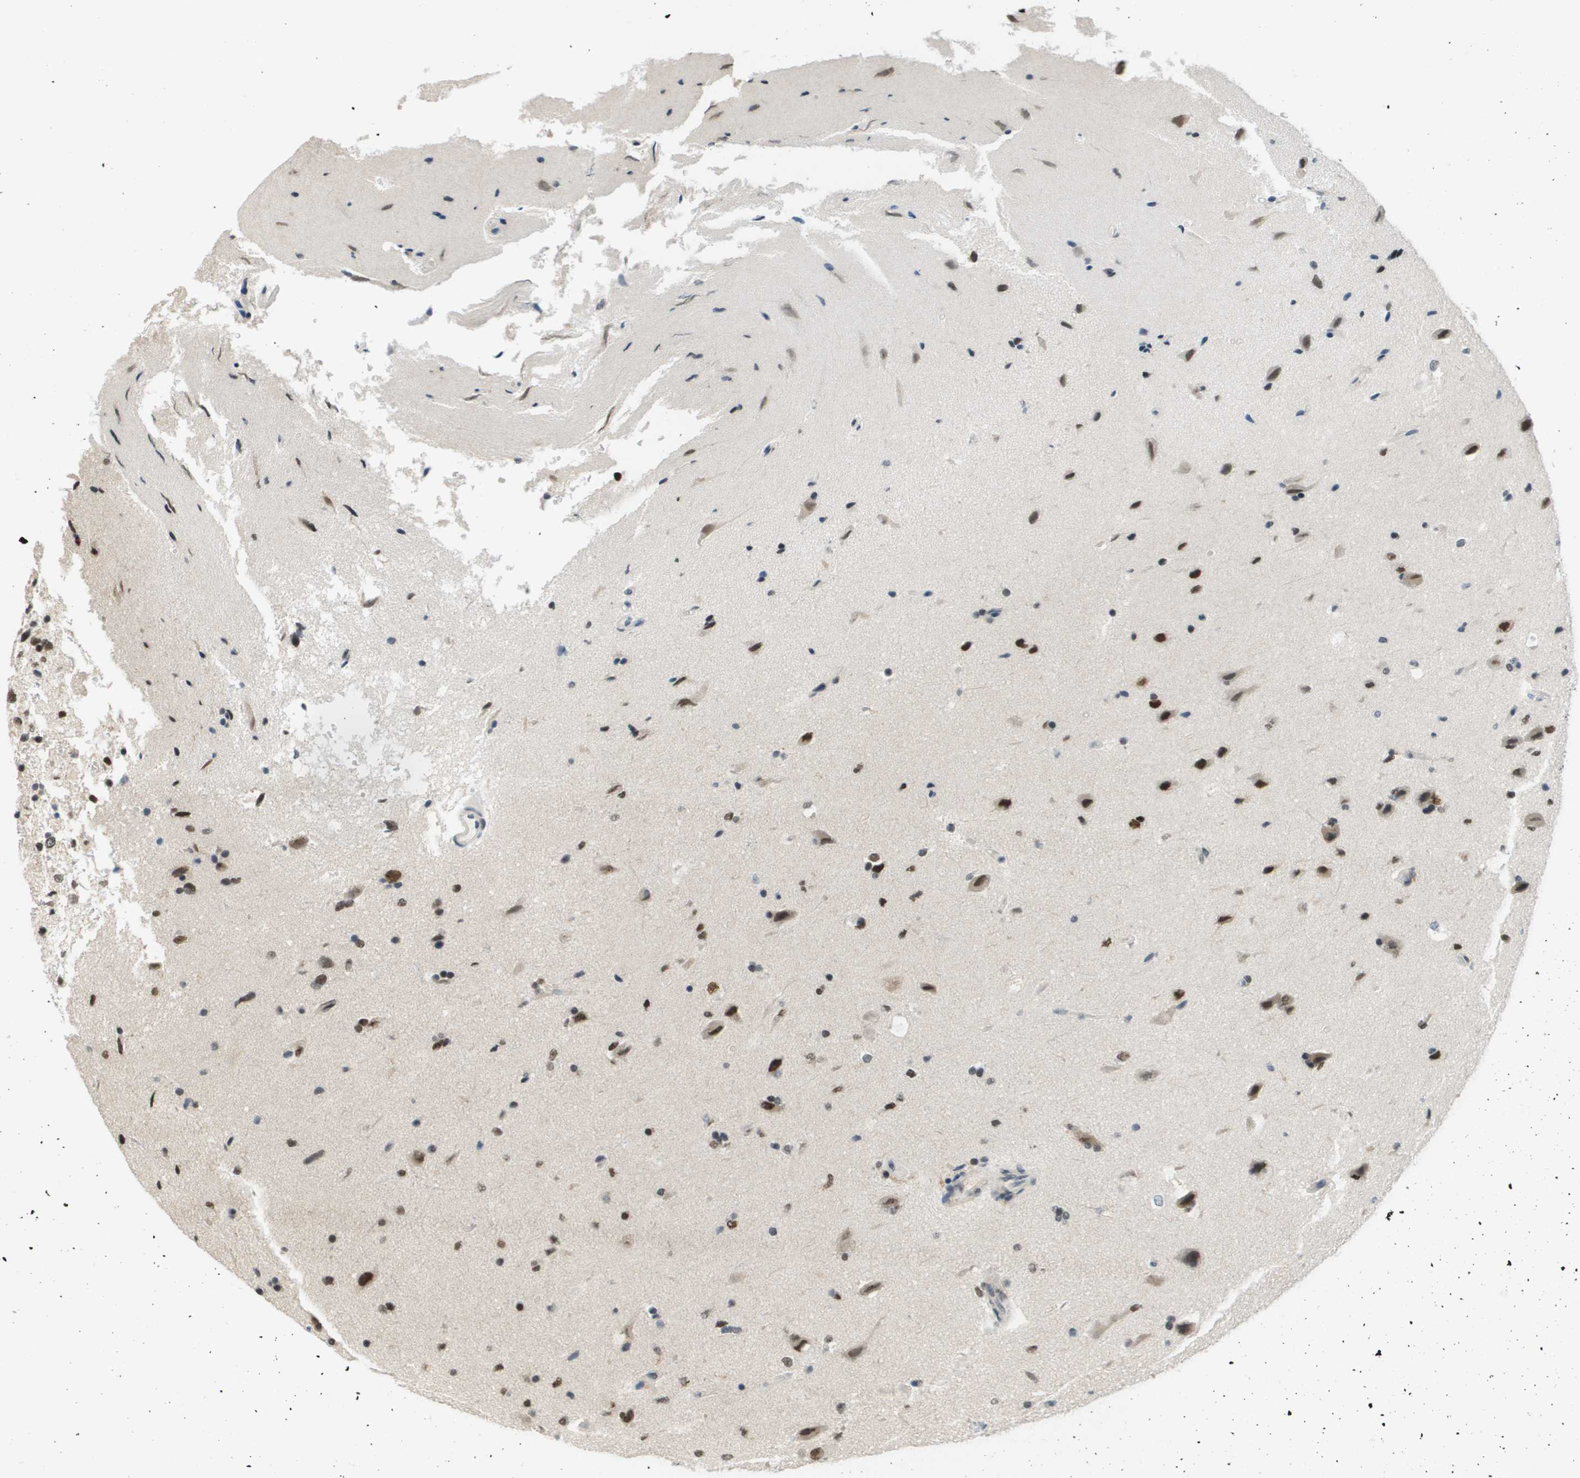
{"staining": {"intensity": "strong", "quantity": "25%-75%", "location": "nuclear"}, "tissue": "glioma", "cell_type": "Tumor cells", "image_type": "cancer", "snomed": [{"axis": "morphology", "description": "Glioma, malignant, Low grade"}, {"axis": "topography", "description": "Brain"}], "caption": "The immunohistochemical stain labels strong nuclear positivity in tumor cells of glioma tissue.", "gene": "CBX5", "patient": {"sex": "female", "age": 37}}